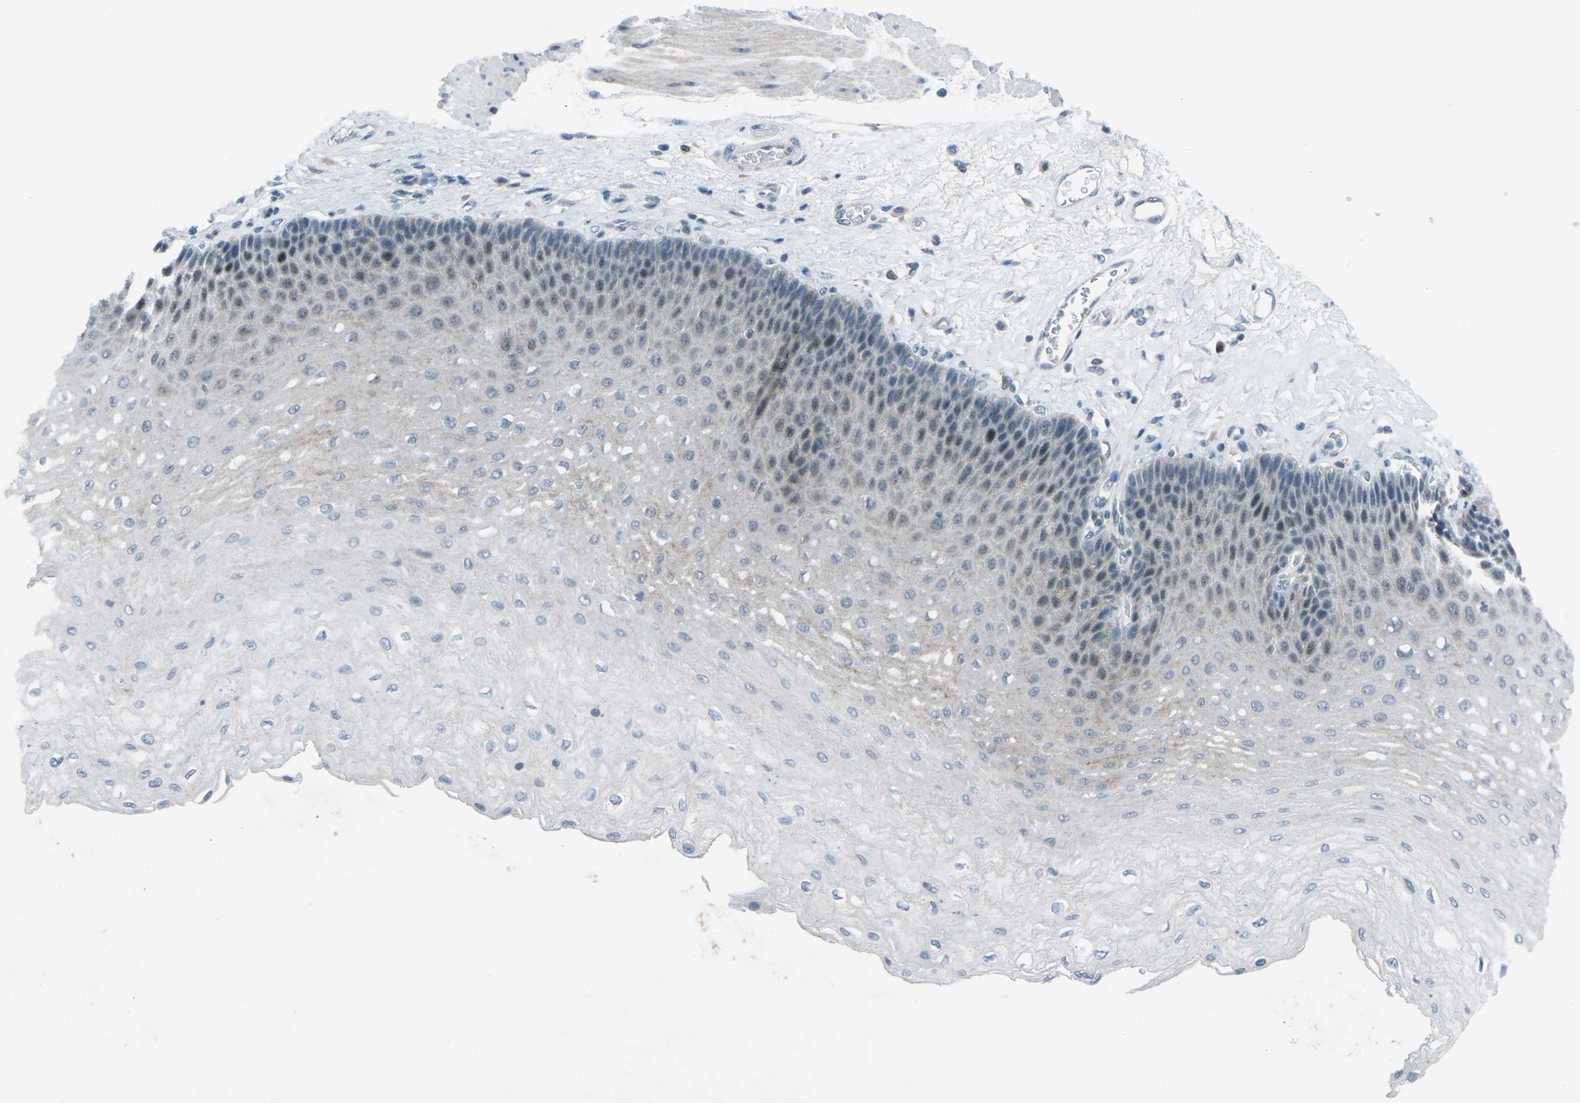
{"staining": {"intensity": "weak", "quantity": "<25%", "location": "cytoplasmic/membranous,nuclear"}, "tissue": "esophagus", "cell_type": "Squamous epithelial cells", "image_type": "normal", "snomed": [{"axis": "morphology", "description": "Normal tissue, NOS"}, {"axis": "topography", "description": "Esophagus"}], "caption": "A micrograph of esophagus stained for a protein shows no brown staining in squamous epithelial cells.", "gene": "PRKCA", "patient": {"sex": "female", "age": 72}}